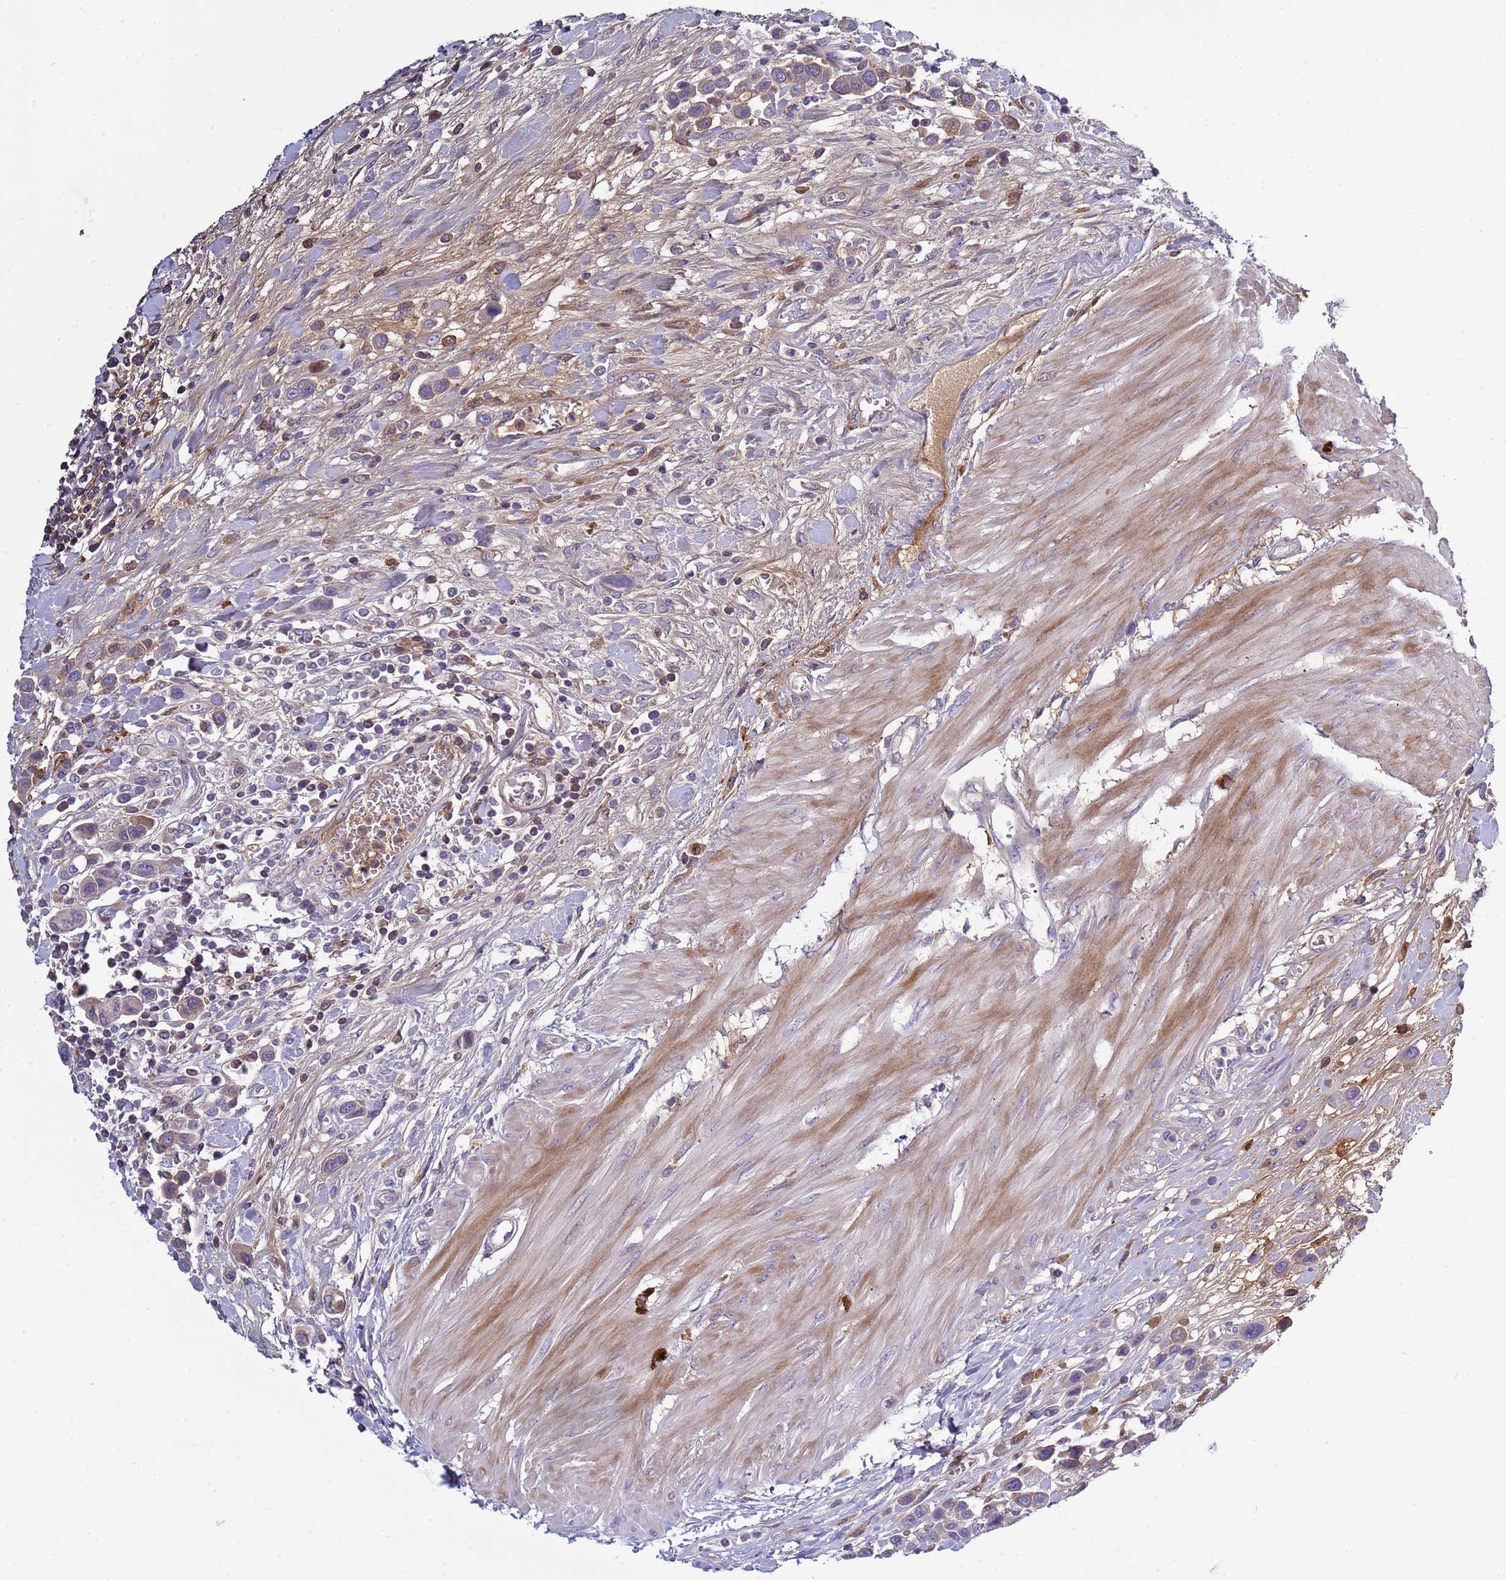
{"staining": {"intensity": "weak", "quantity": "<25%", "location": "cytoplasmic/membranous"}, "tissue": "urothelial cancer", "cell_type": "Tumor cells", "image_type": "cancer", "snomed": [{"axis": "morphology", "description": "Urothelial carcinoma, High grade"}, {"axis": "topography", "description": "Urinary bladder"}], "caption": "Urothelial cancer was stained to show a protein in brown. There is no significant positivity in tumor cells. Brightfield microscopy of IHC stained with DAB (3,3'-diaminobenzidine) (brown) and hematoxylin (blue), captured at high magnification.", "gene": "TRIM51", "patient": {"sex": "male", "age": 50}}